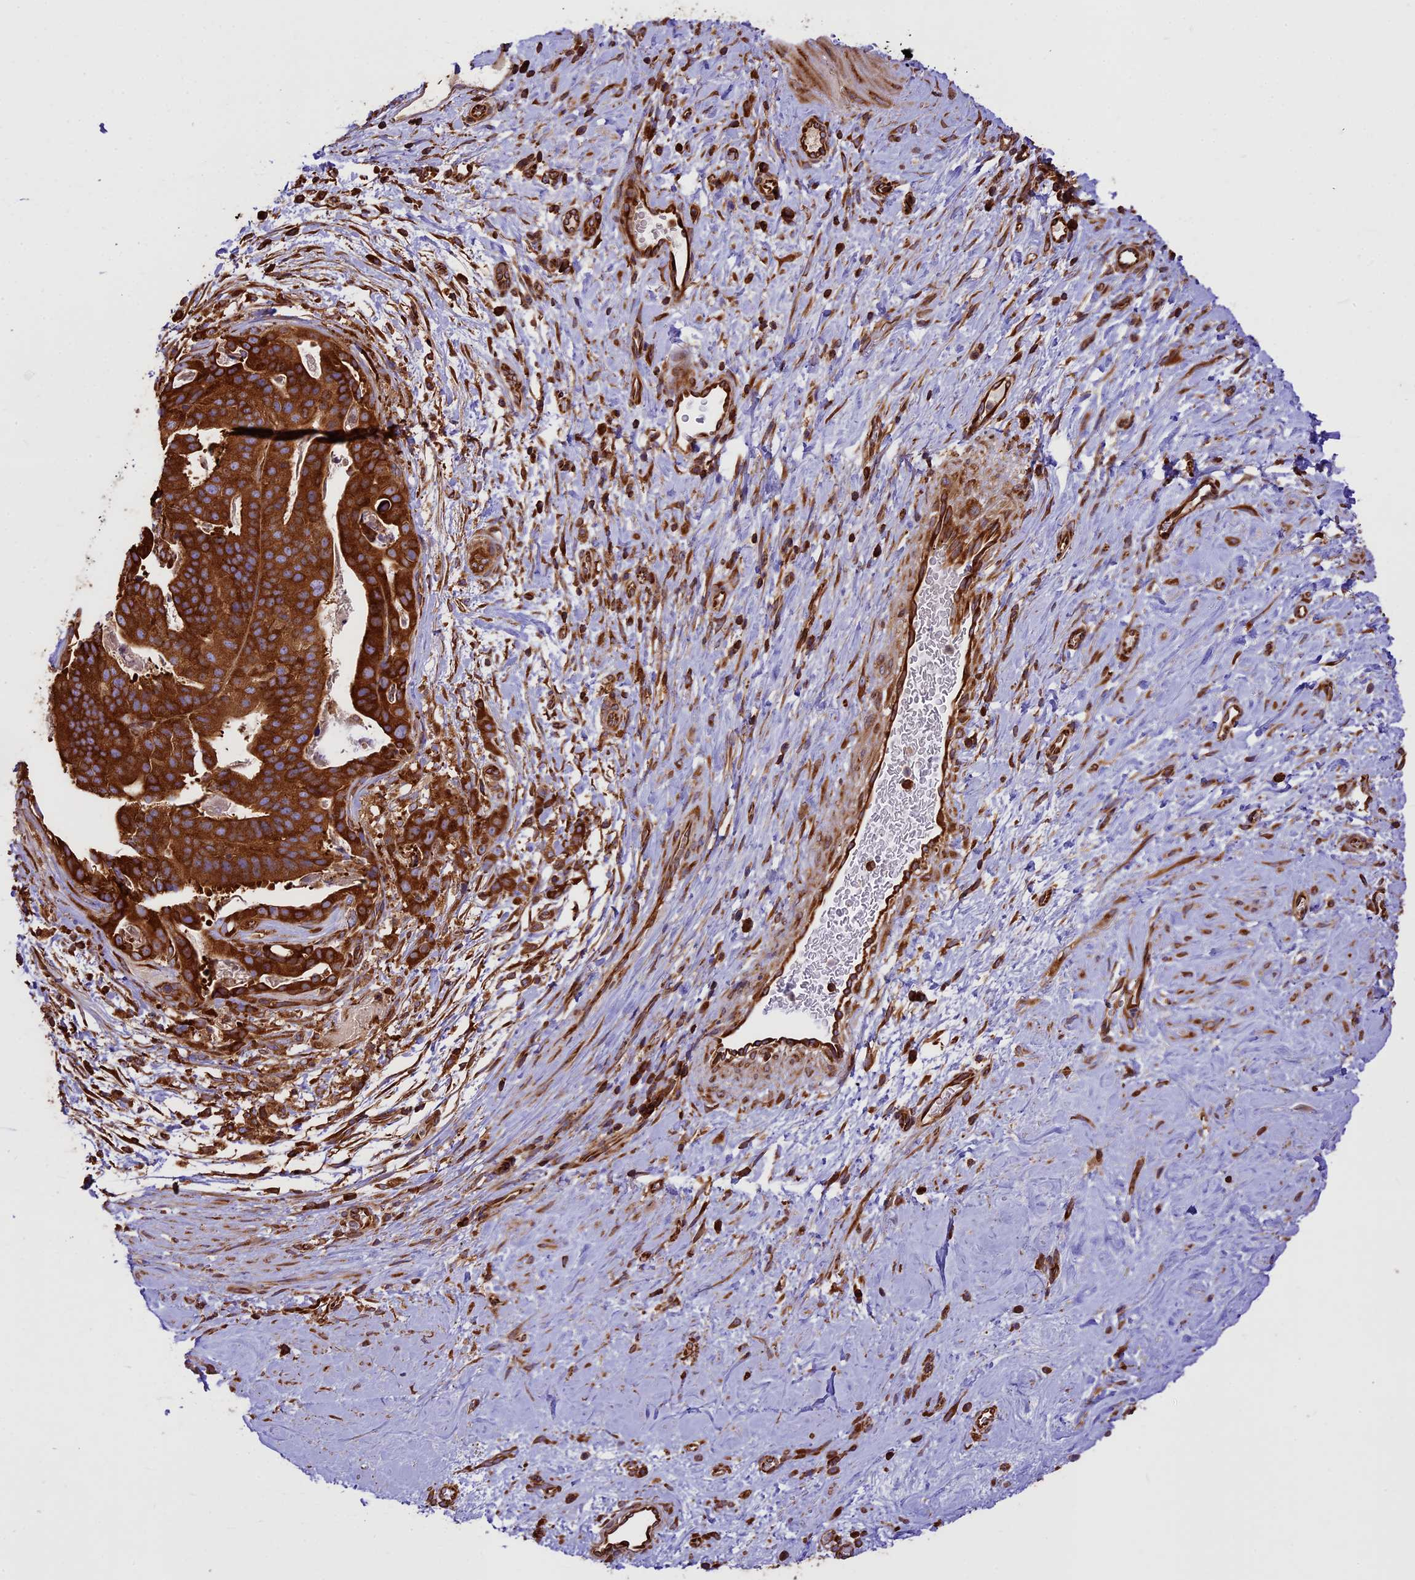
{"staining": {"intensity": "strong", "quantity": ">75%", "location": "cytoplasmic/membranous"}, "tissue": "stomach cancer", "cell_type": "Tumor cells", "image_type": "cancer", "snomed": [{"axis": "morphology", "description": "Adenocarcinoma, NOS"}, {"axis": "topography", "description": "Stomach"}], "caption": "Tumor cells exhibit high levels of strong cytoplasmic/membranous positivity in about >75% of cells in human stomach adenocarcinoma.", "gene": "KARS1", "patient": {"sex": "male", "age": 48}}